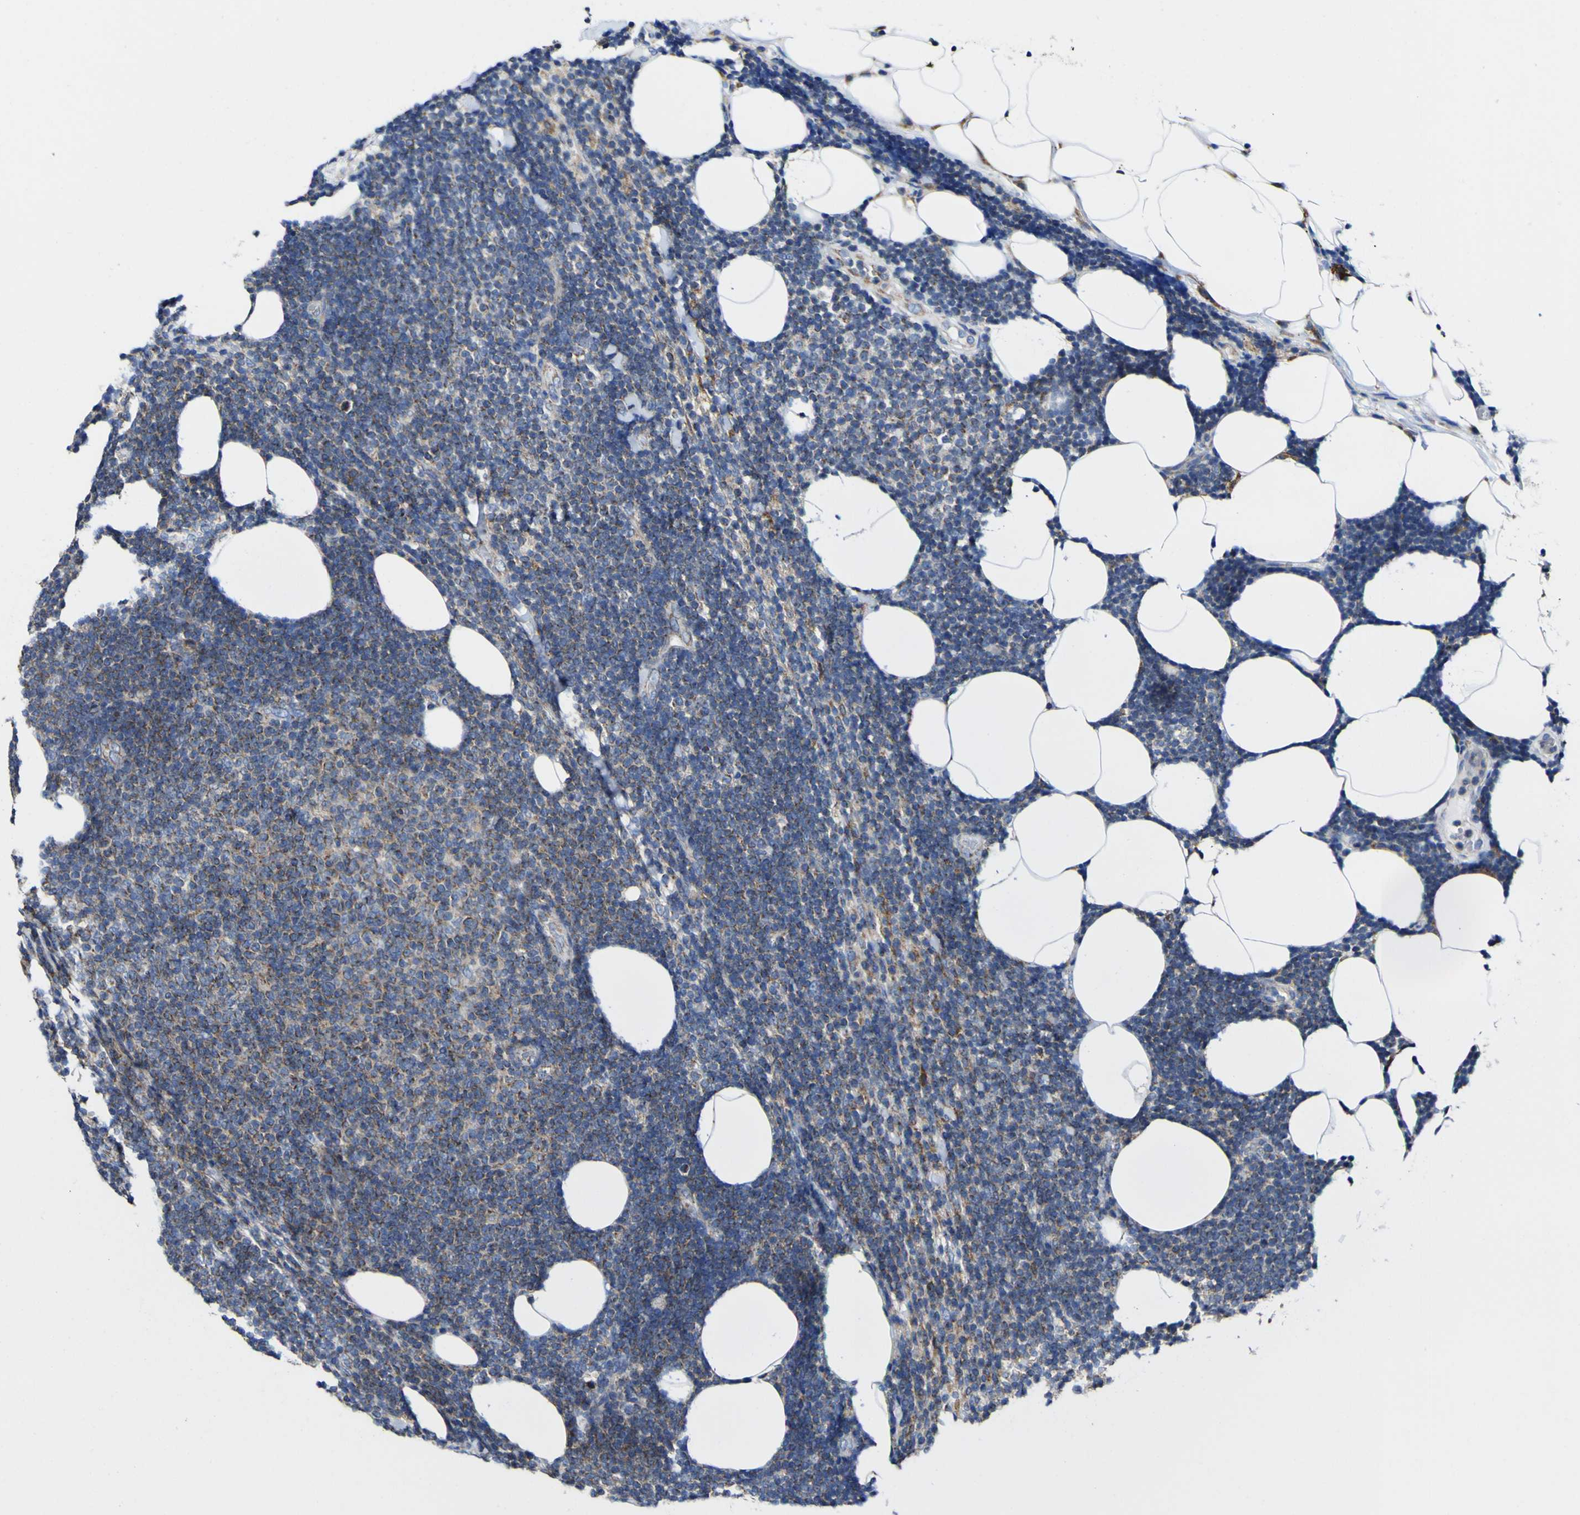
{"staining": {"intensity": "moderate", "quantity": ">75%", "location": "cytoplasmic/membranous"}, "tissue": "lymphoma", "cell_type": "Tumor cells", "image_type": "cancer", "snomed": [{"axis": "morphology", "description": "Malignant lymphoma, non-Hodgkin's type, Low grade"}, {"axis": "topography", "description": "Lymph node"}], "caption": "Protein staining exhibits moderate cytoplasmic/membranous positivity in about >75% of tumor cells in low-grade malignant lymphoma, non-Hodgkin's type. (IHC, brightfield microscopy, high magnification).", "gene": "CCDC90B", "patient": {"sex": "male", "age": 66}}